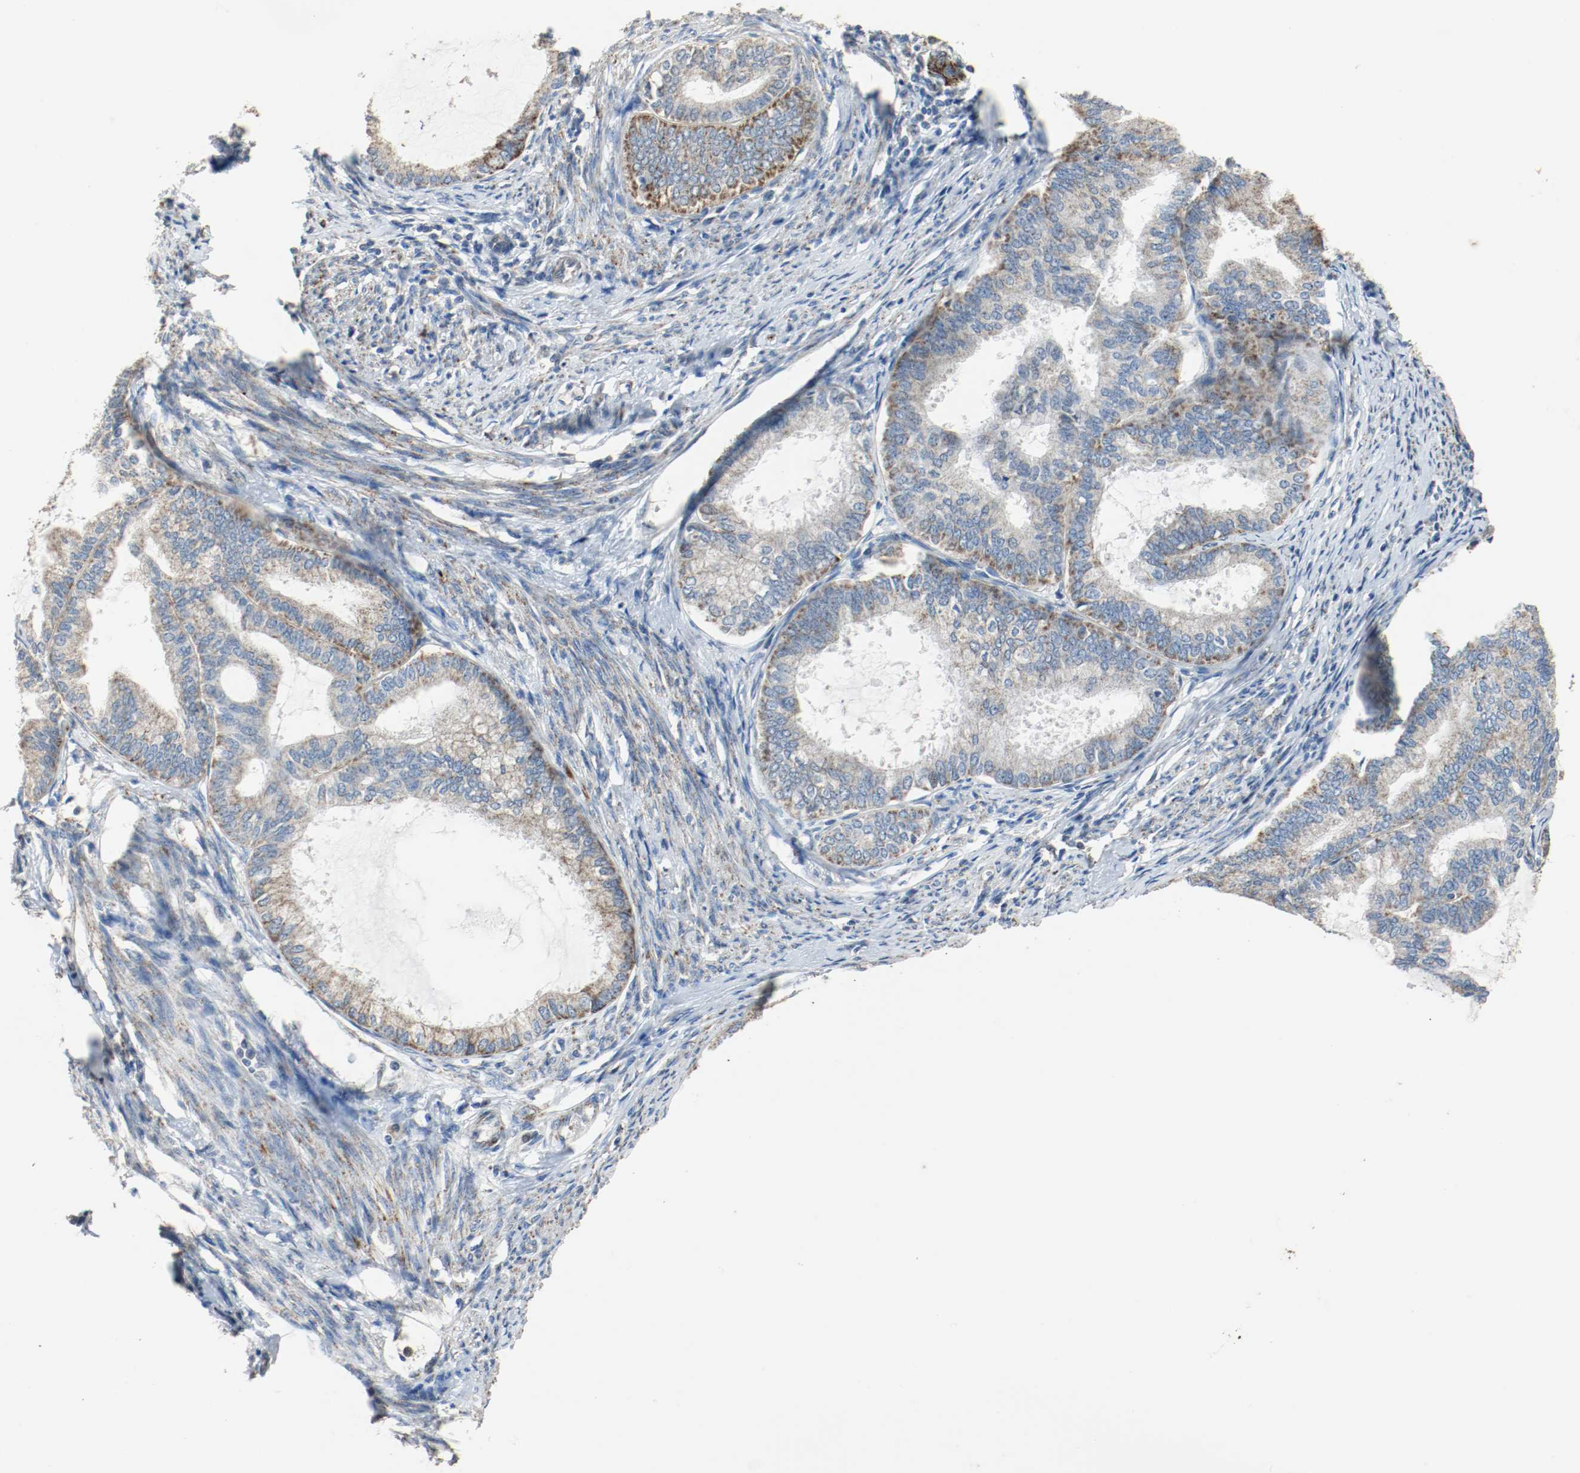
{"staining": {"intensity": "strong", "quantity": "25%-75%", "location": "cytoplasmic/membranous"}, "tissue": "endometrial cancer", "cell_type": "Tumor cells", "image_type": "cancer", "snomed": [{"axis": "morphology", "description": "Adenocarcinoma, NOS"}, {"axis": "topography", "description": "Endometrium"}], "caption": "A brown stain shows strong cytoplasmic/membranous expression of a protein in human endometrial cancer tumor cells.", "gene": "ALDH4A1", "patient": {"sex": "female", "age": 86}}